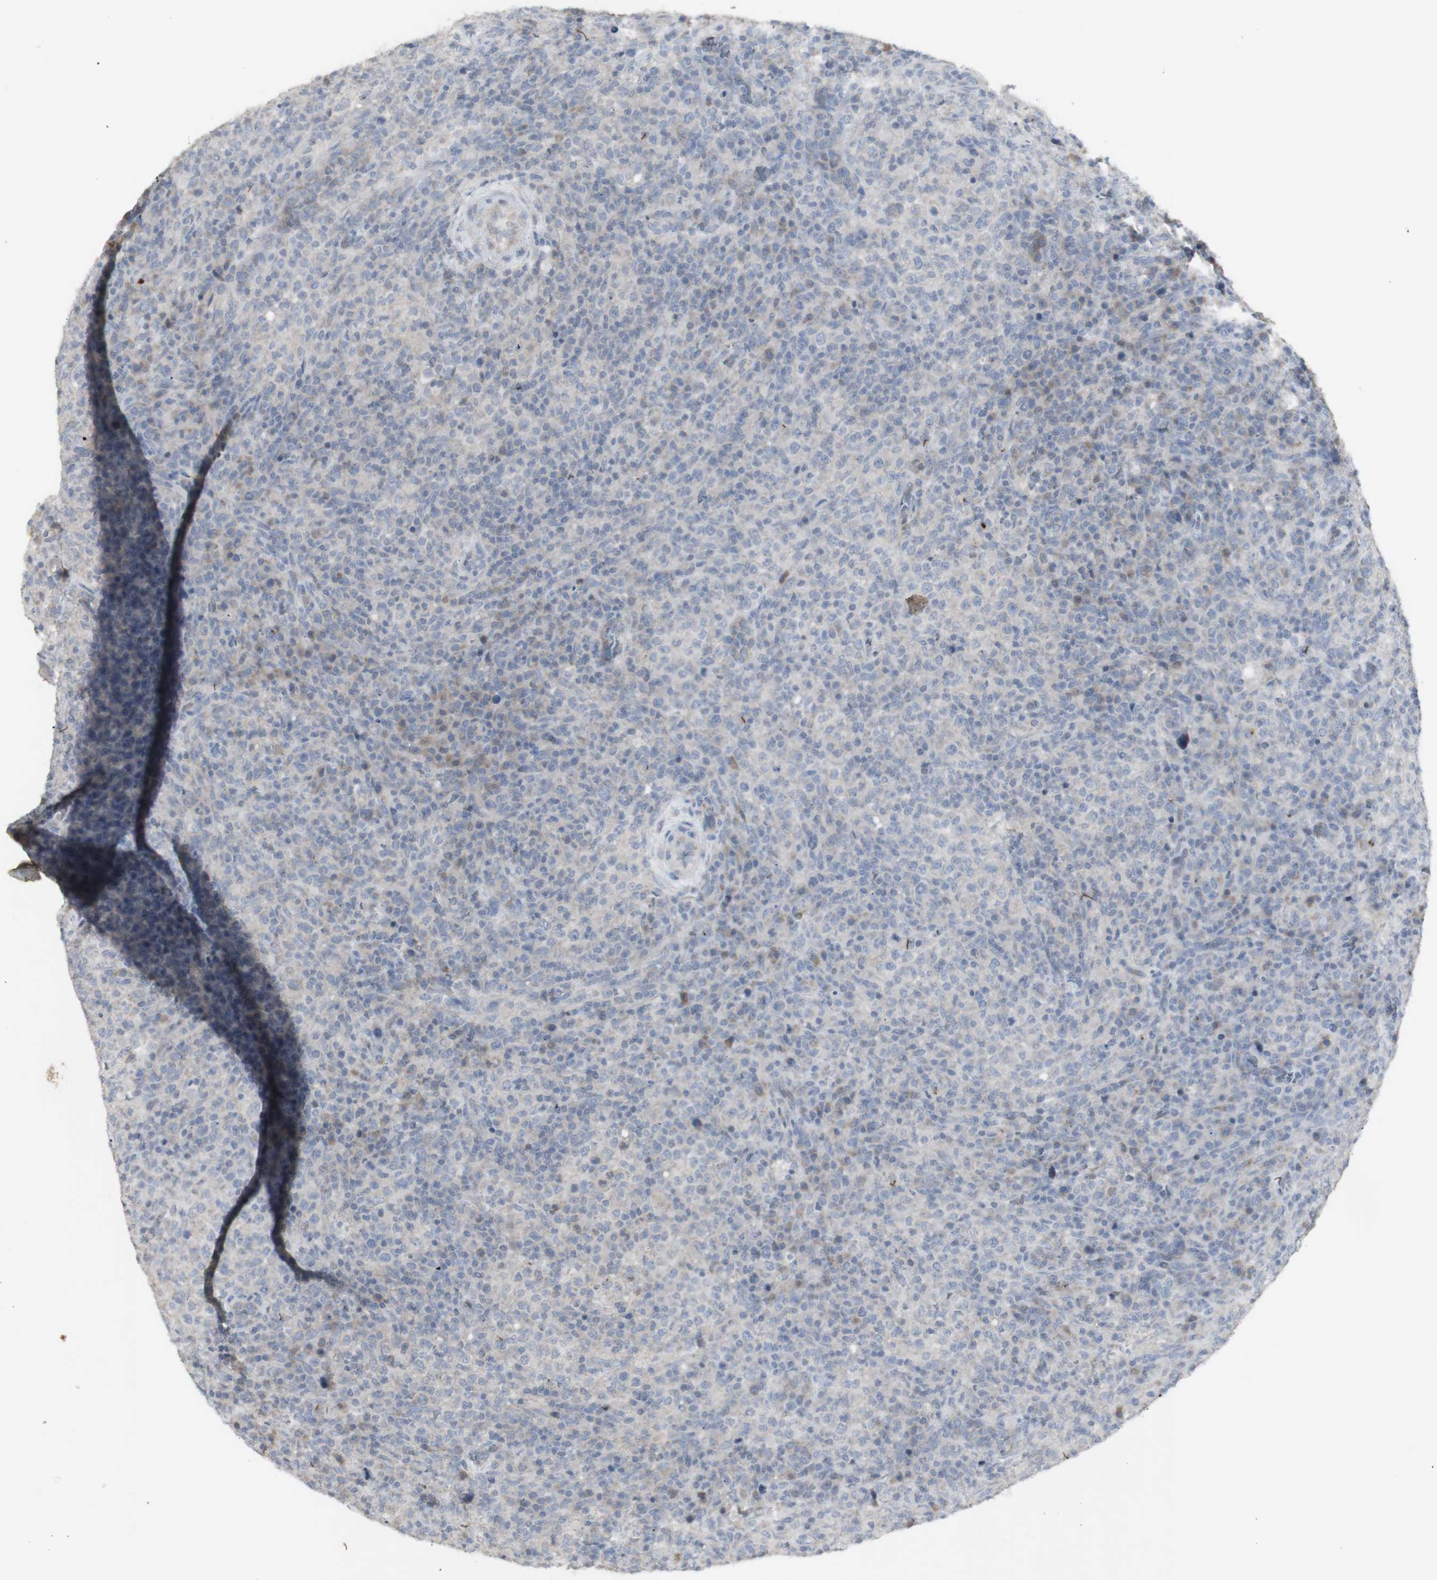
{"staining": {"intensity": "negative", "quantity": "none", "location": "none"}, "tissue": "lymphoma", "cell_type": "Tumor cells", "image_type": "cancer", "snomed": [{"axis": "morphology", "description": "Malignant lymphoma, non-Hodgkin's type, High grade"}, {"axis": "topography", "description": "Lymph node"}], "caption": "The image reveals no staining of tumor cells in lymphoma. (Stains: DAB (3,3'-diaminobenzidine) immunohistochemistry with hematoxylin counter stain, Microscopy: brightfield microscopy at high magnification).", "gene": "INS", "patient": {"sex": "female", "age": 76}}